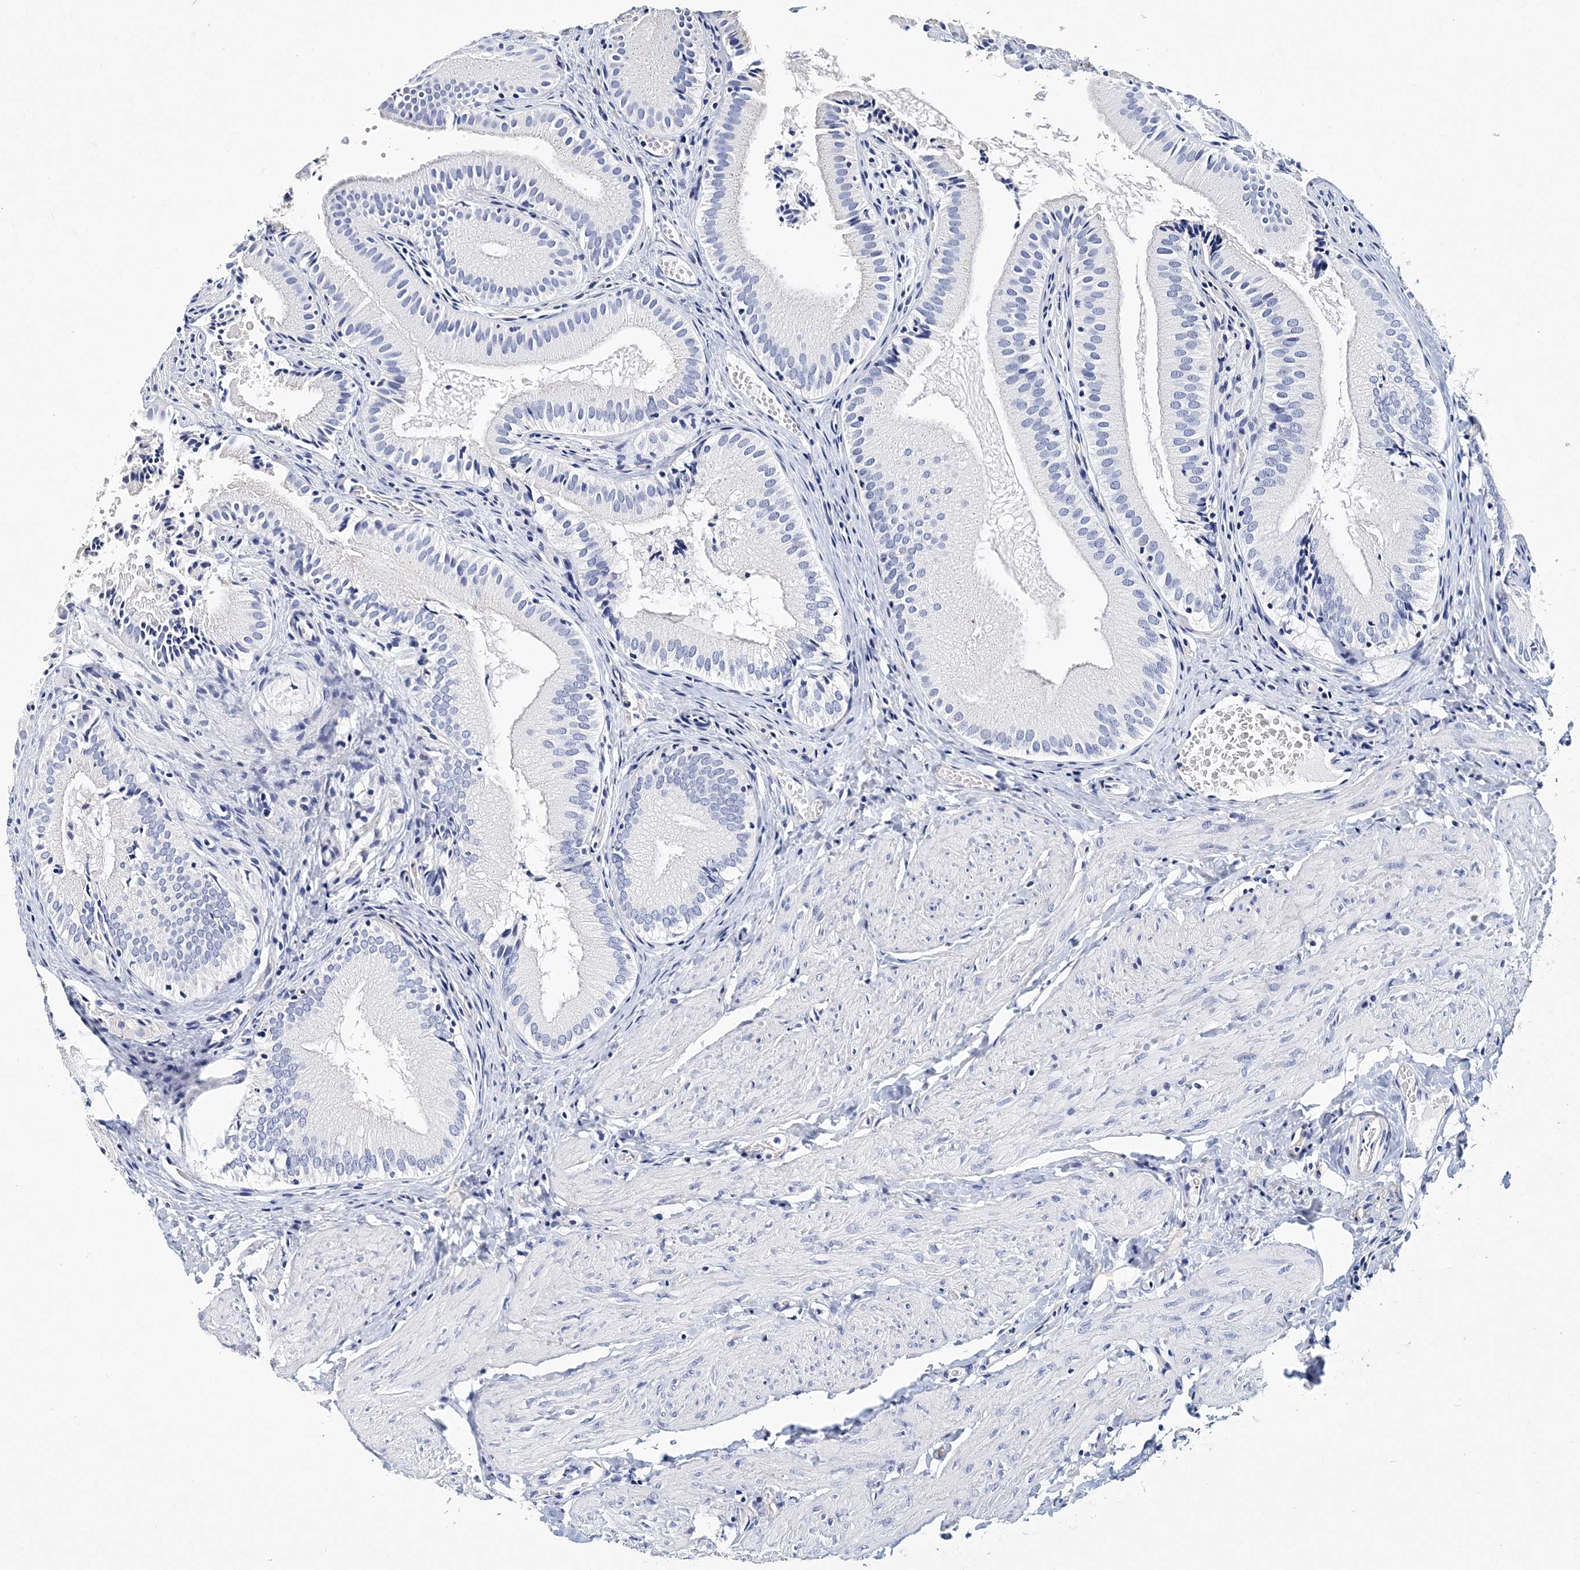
{"staining": {"intensity": "negative", "quantity": "none", "location": "none"}, "tissue": "gallbladder", "cell_type": "Glandular cells", "image_type": "normal", "snomed": [{"axis": "morphology", "description": "Normal tissue, NOS"}, {"axis": "topography", "description": "Gallbladder"}], "caption": "Benign gallbladder was stained to show a protein in brown. There is no significant positivity in glandular cells.", "gene": "ITGA2B", "patient": {"sex": "female", "age": 30}}